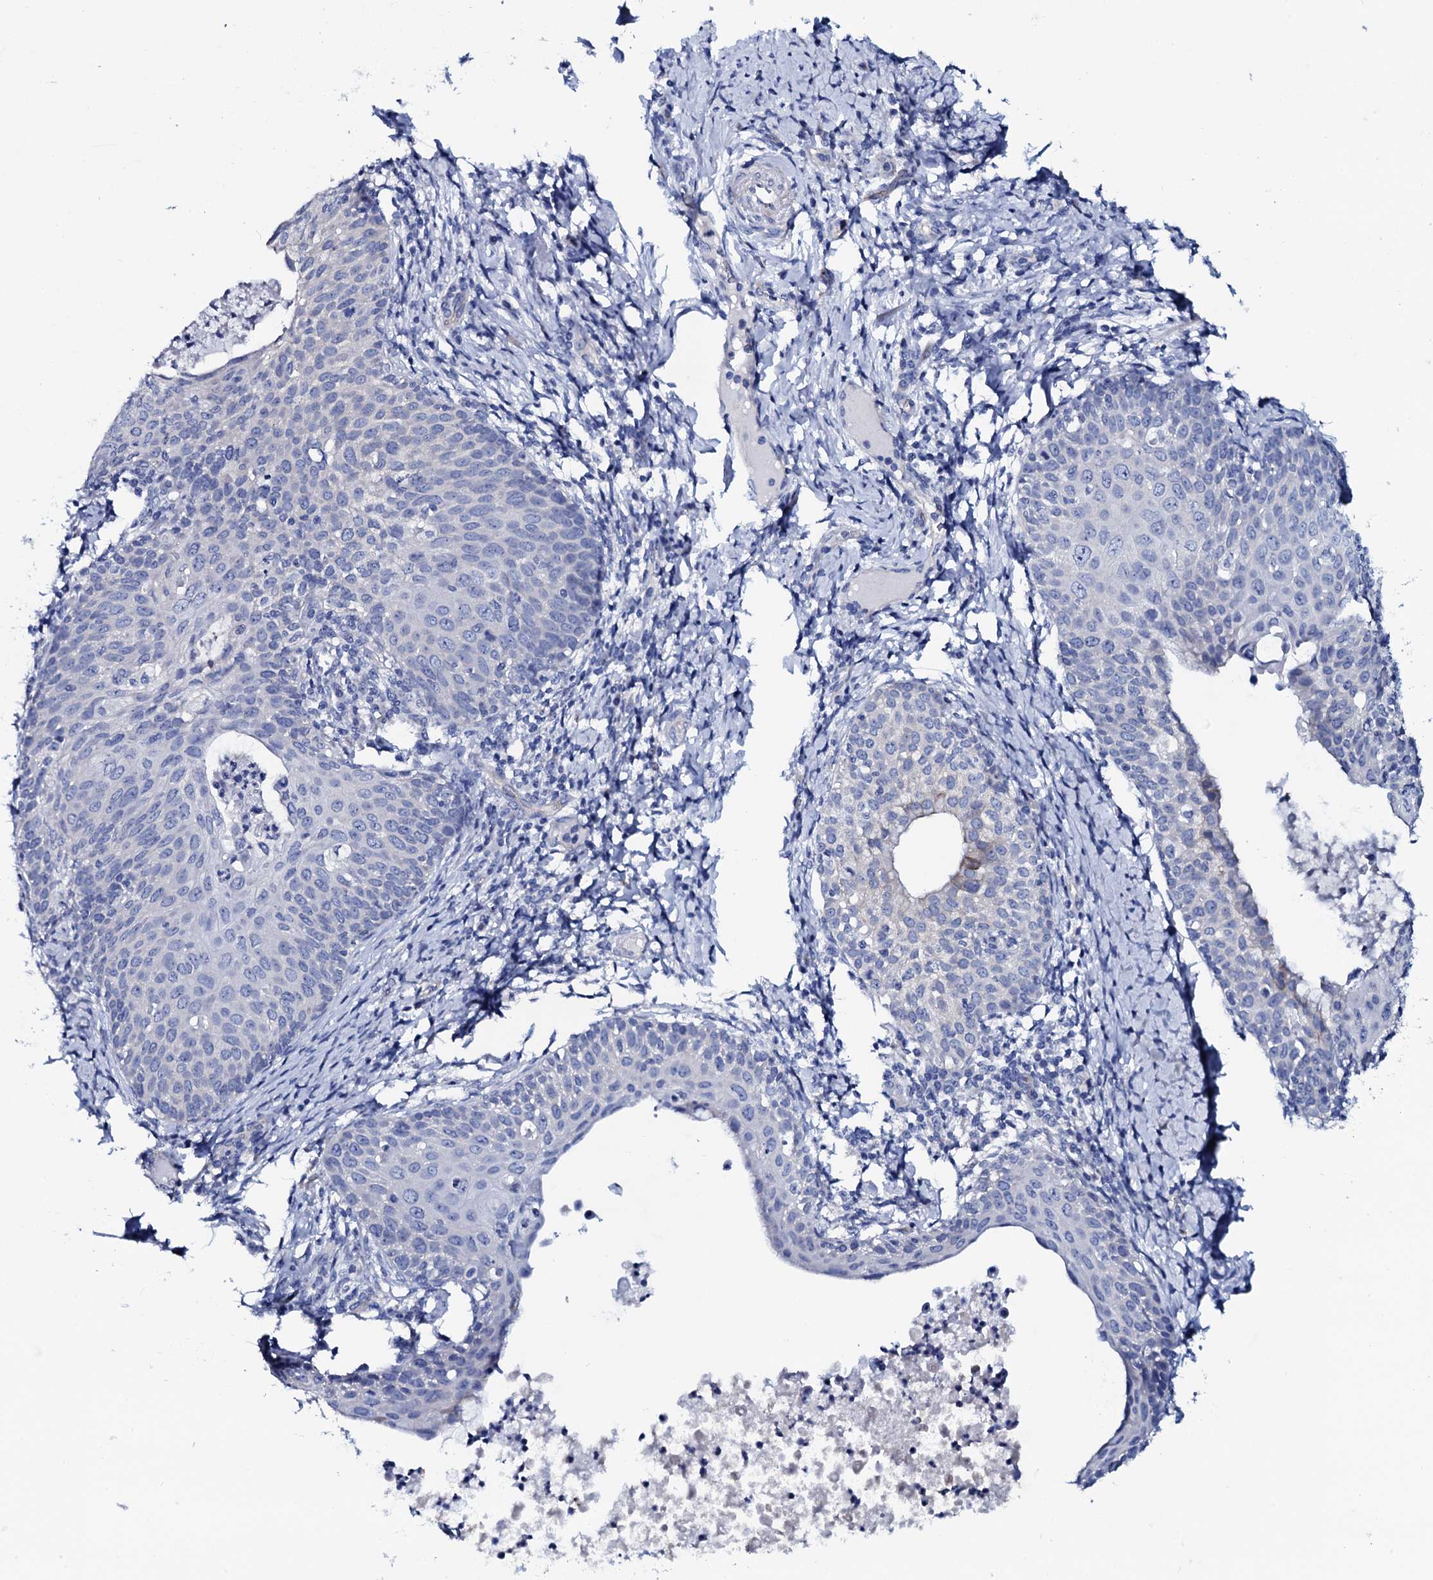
{"staining": {"intensity": "negative", "quantity": "none", "location": "none"}, "tissue": "cervical cancer", "cell_type": "Tumor cells", "image_type": "cancer", "snomed": [{"axis": "morphology", "description": "Squamous cell carcinoma, NOS"}, {"axis": "topography", "description": "Cervix"}], "caption": "A micrograph of human cervical cancer (squamous cell carcinoma) is negative for staining in tumor cells.", "gene": "GYS2", "patient": {"sex": "female", "age": 52}}